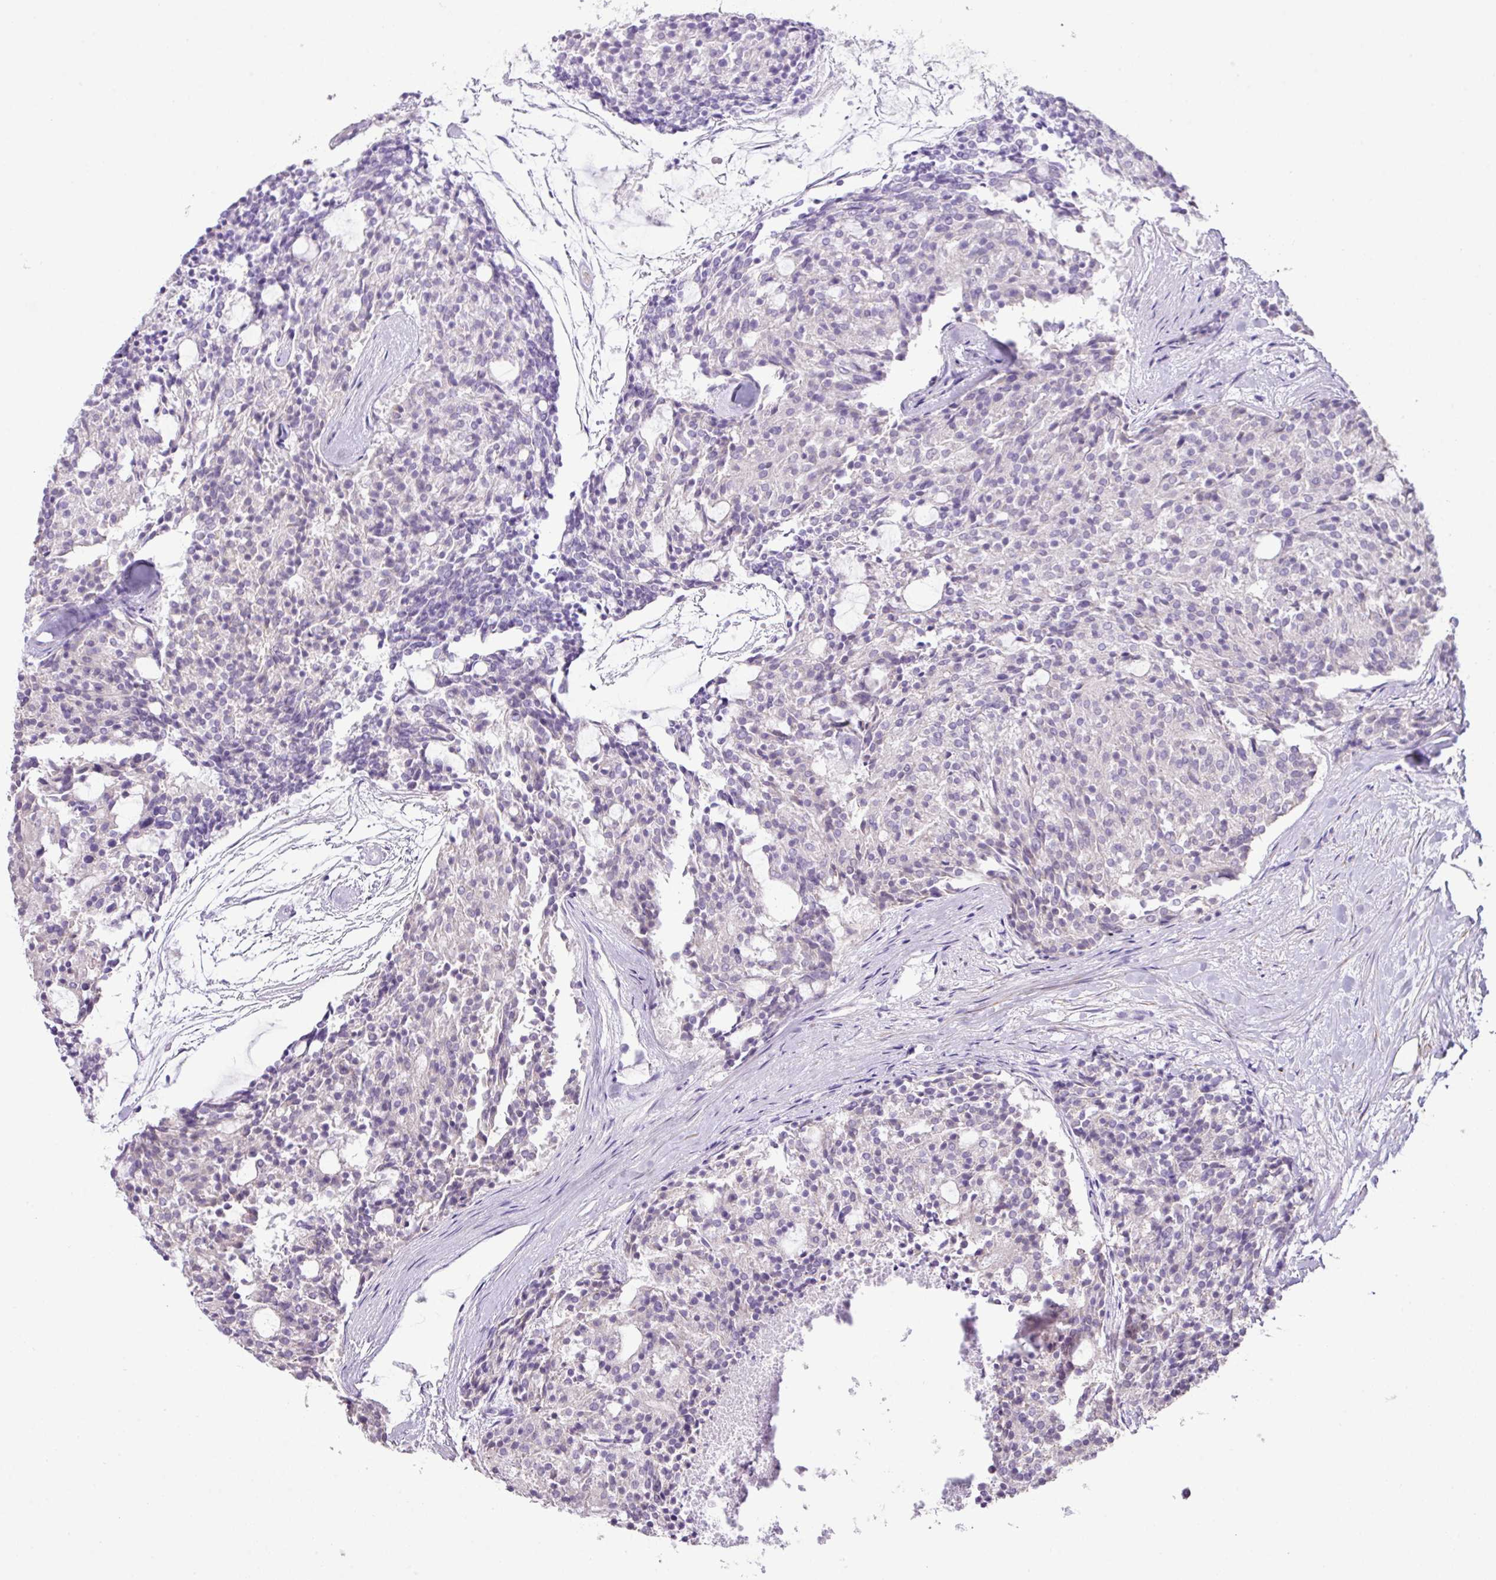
{"staining": {"intensity": "negative", "quantity": "none", "location": "none"}, "tissue": "carcinoid", "cell_type": "Tumor cells", "image_type": "cancer", "snomed": [{"axis": "morphology", "description": "Carcinoid, malignant, NOS"}, {"axis": "topography", "description": "Pancreas"}], "caption": "An image of human carcinoid is negative for staining in tumor cells. Brightfield microscopy of immunohistochemistry stained with DAB (brown) and hematoxylin (blue), captured at high magnification.", "gene": "DIP2A", "patient": {"sex": "female", "age": 54}}